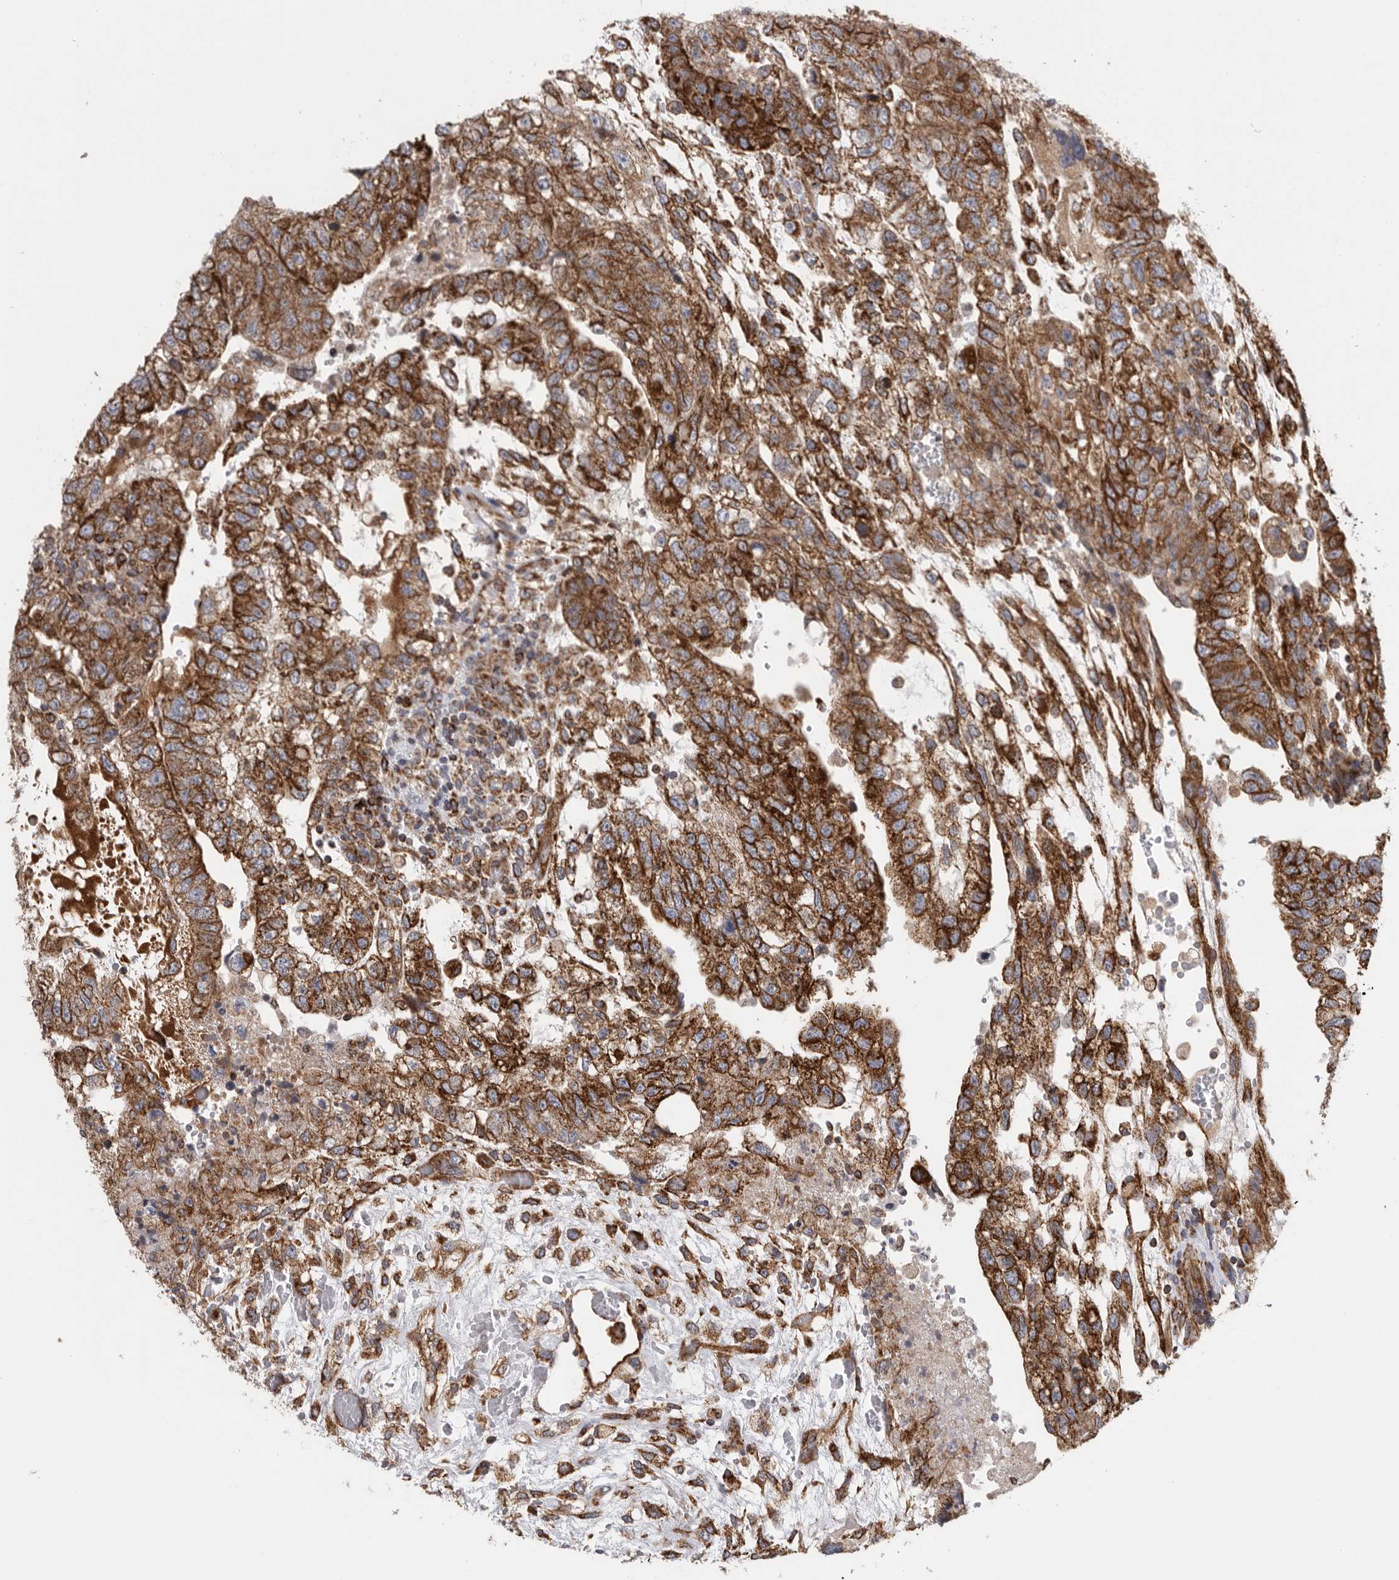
{"staining": {"intensity": "strong", "quantity": ">75%", "location": "cytoplasmic/membranous"}, "tissue": "testis cancer", "cell_type": "Tumor cells", "image_type": "cancer", "snomed": [{"axis": "morphology", "description": "Carcinoma, Embryonal, NOS"}, {"axis": "topography", "description": "Testis"}], "caption": "A micrograph of testis embryonal carcinoma stained for a protein reveals strong cytoplasmic/membranous brown staining in tumor cells. The staining is performed using DAB brown chromogen to label protein expression. The nuclei are counter-stained blue using hematoxylin.", "gene": "FKBP8", "patient": {"sex": "male", "age": 36}}